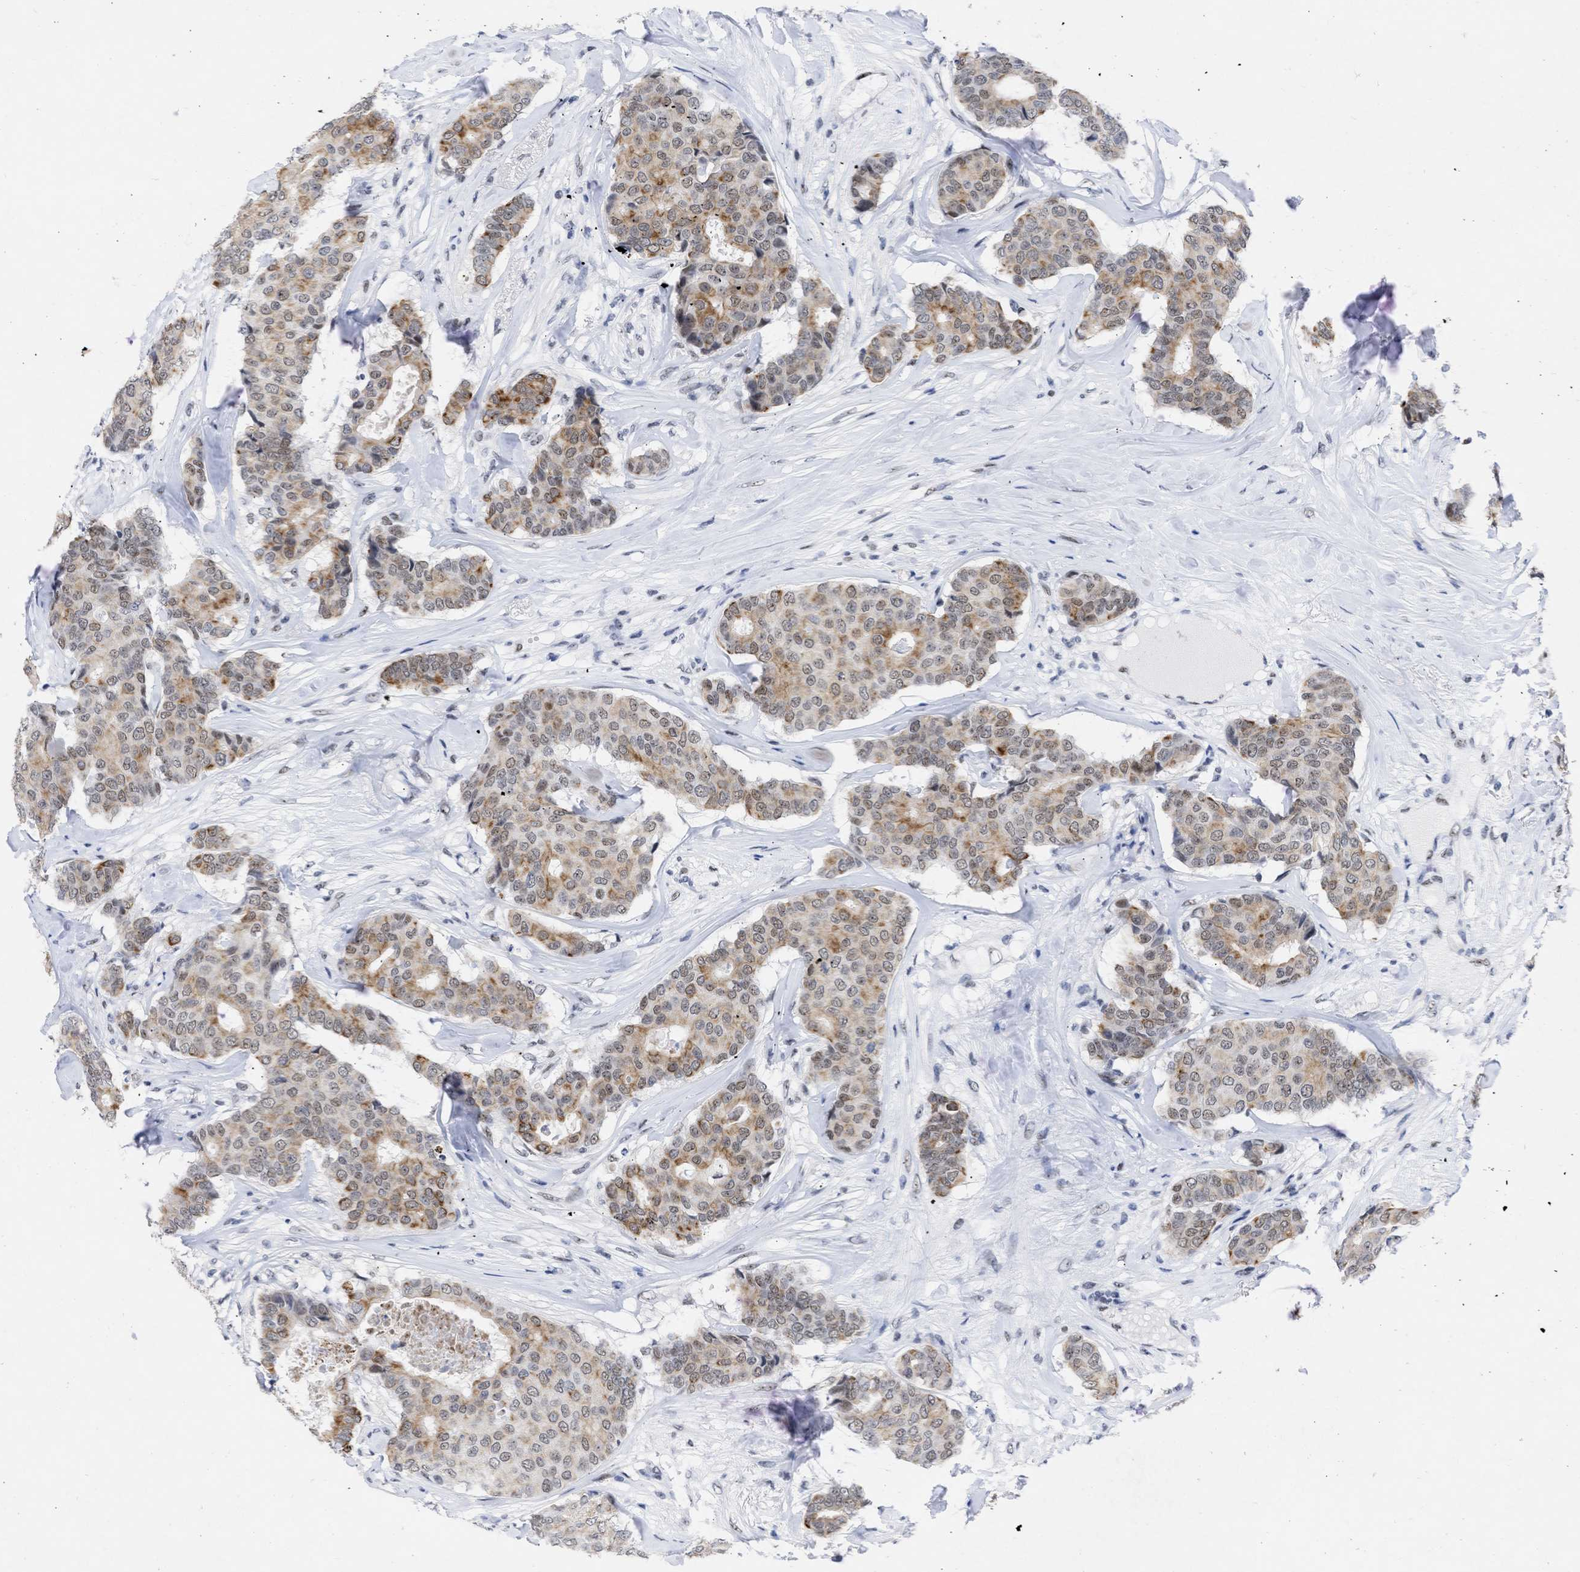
{"staining": {"intensity": "moderate", "quantity": ">75%", "location": "cytoplasmic/membranous,nuclear"}, "tissue": "breast cancer", "cell_type": "Tumor cells", "image_type": "cancer", "snomed": [{"axis": "morphology", "description": "Duct carcinoma"}, {"axis": "topography", "description": "Breast"}], "caption": "Moderate cytoplasmic/membranous and nuclear protein expression is identified in about >75% of tumor cells in breast cancer (infiltrating ductal carcinoma).", "gene": "DDX41", "patient": {"sex": "female", "age": 75}}